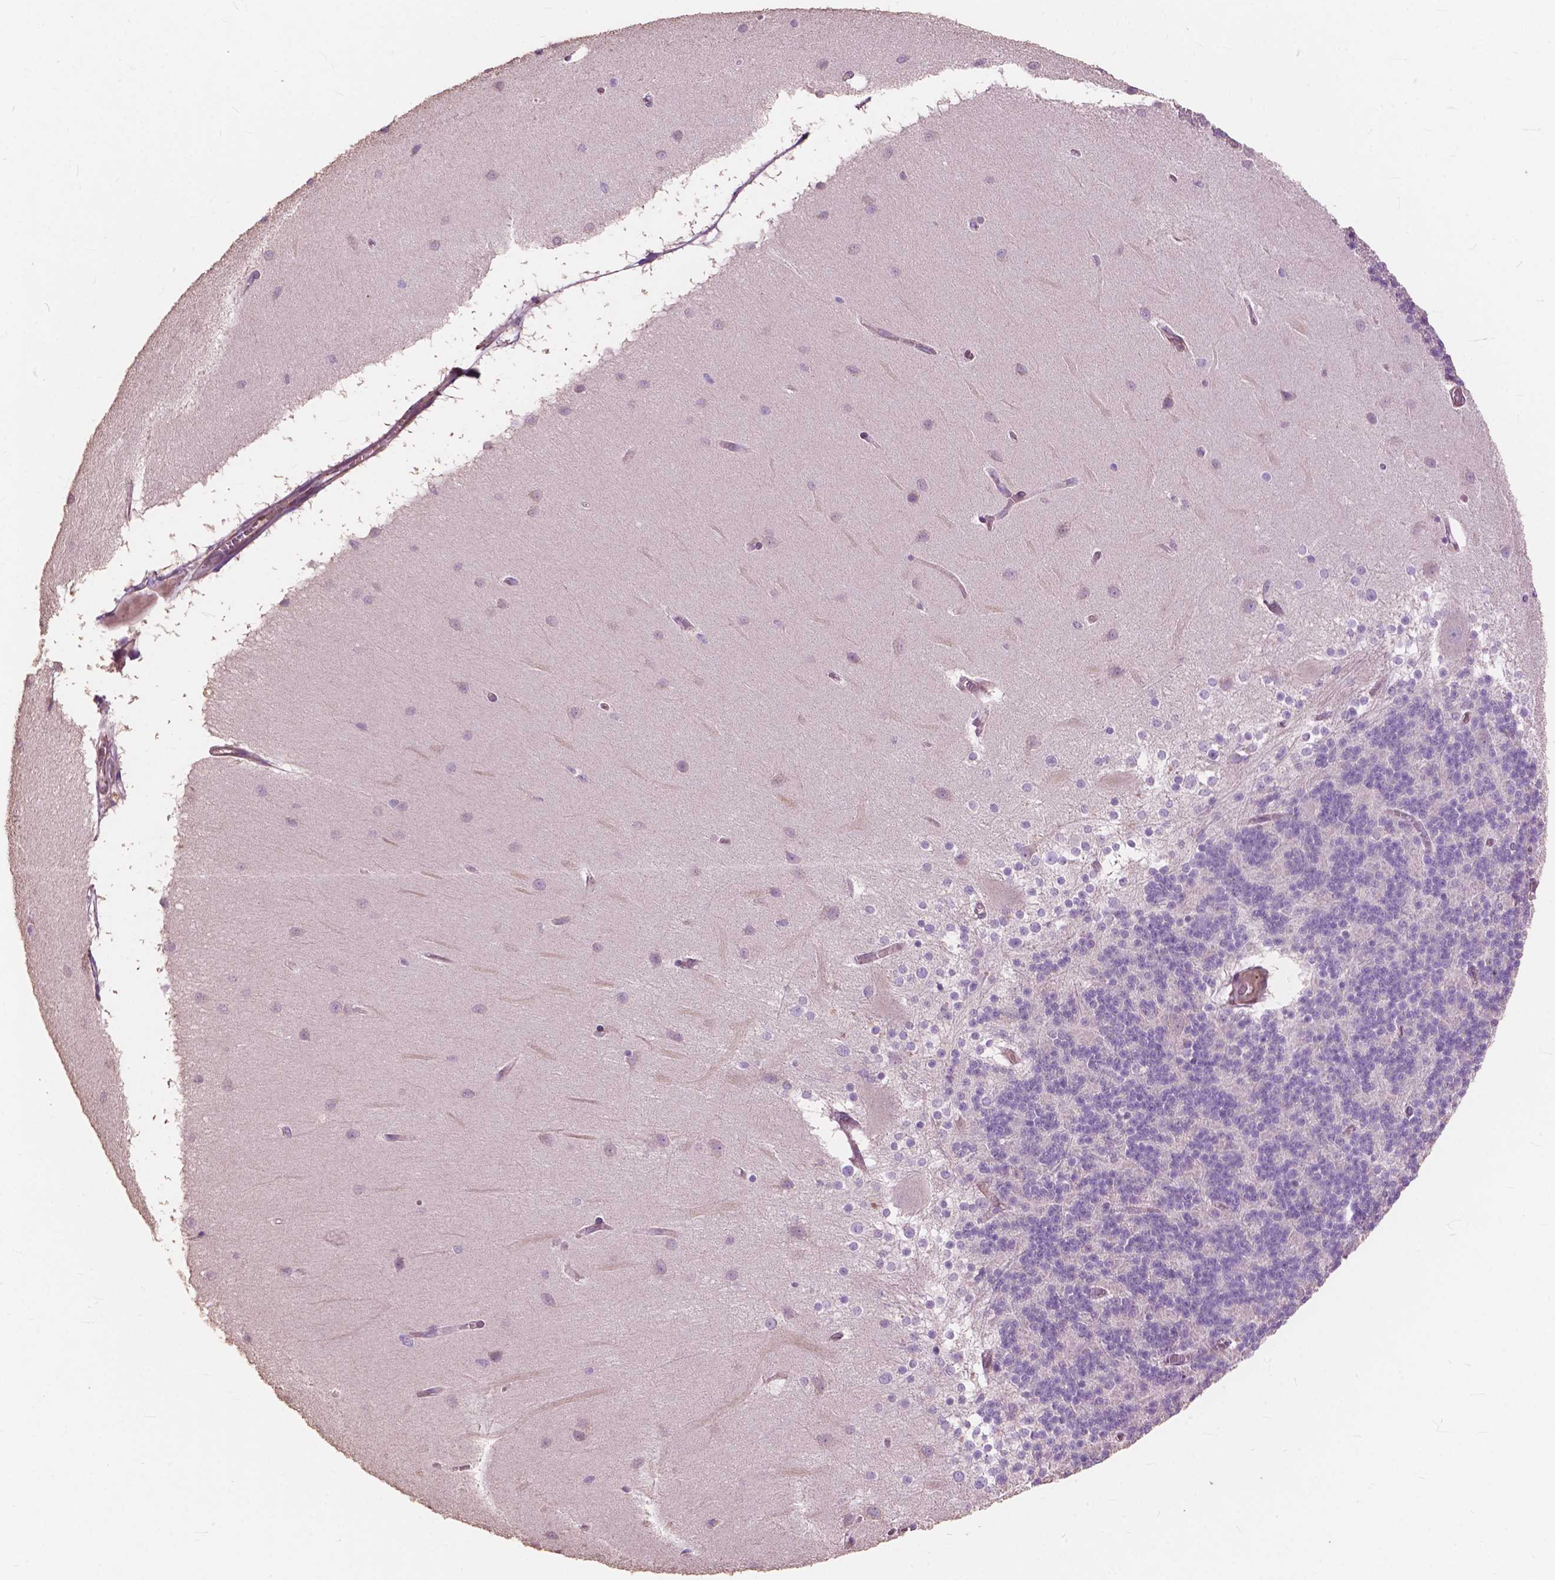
{"staining": {"intensity": "negative", "quantity": "none", "location": "none"}, "tissue": "cerebellum", "cell_type": "Cells in granular layer", "image_type": "normal", "snomed": [{"axis": "morphology", "description": "Normal tissue, NOS"}, {"axis": "topography", "description": "Cerebellum"}], "caption": "High power microscopy micrograph of an immunohistochemistry (IHC) photomicrograph of normal cerebellum, revealing no significant positivity in cells in granular layer. Brightfield microscopy of IHC stained with DAB (3,3'-diaminobenzidine) (brown) and hematoxylin (blue), captured at high magnification.", "gene": "FNIP1", "patient": {"sex": "female", "age": 54}}